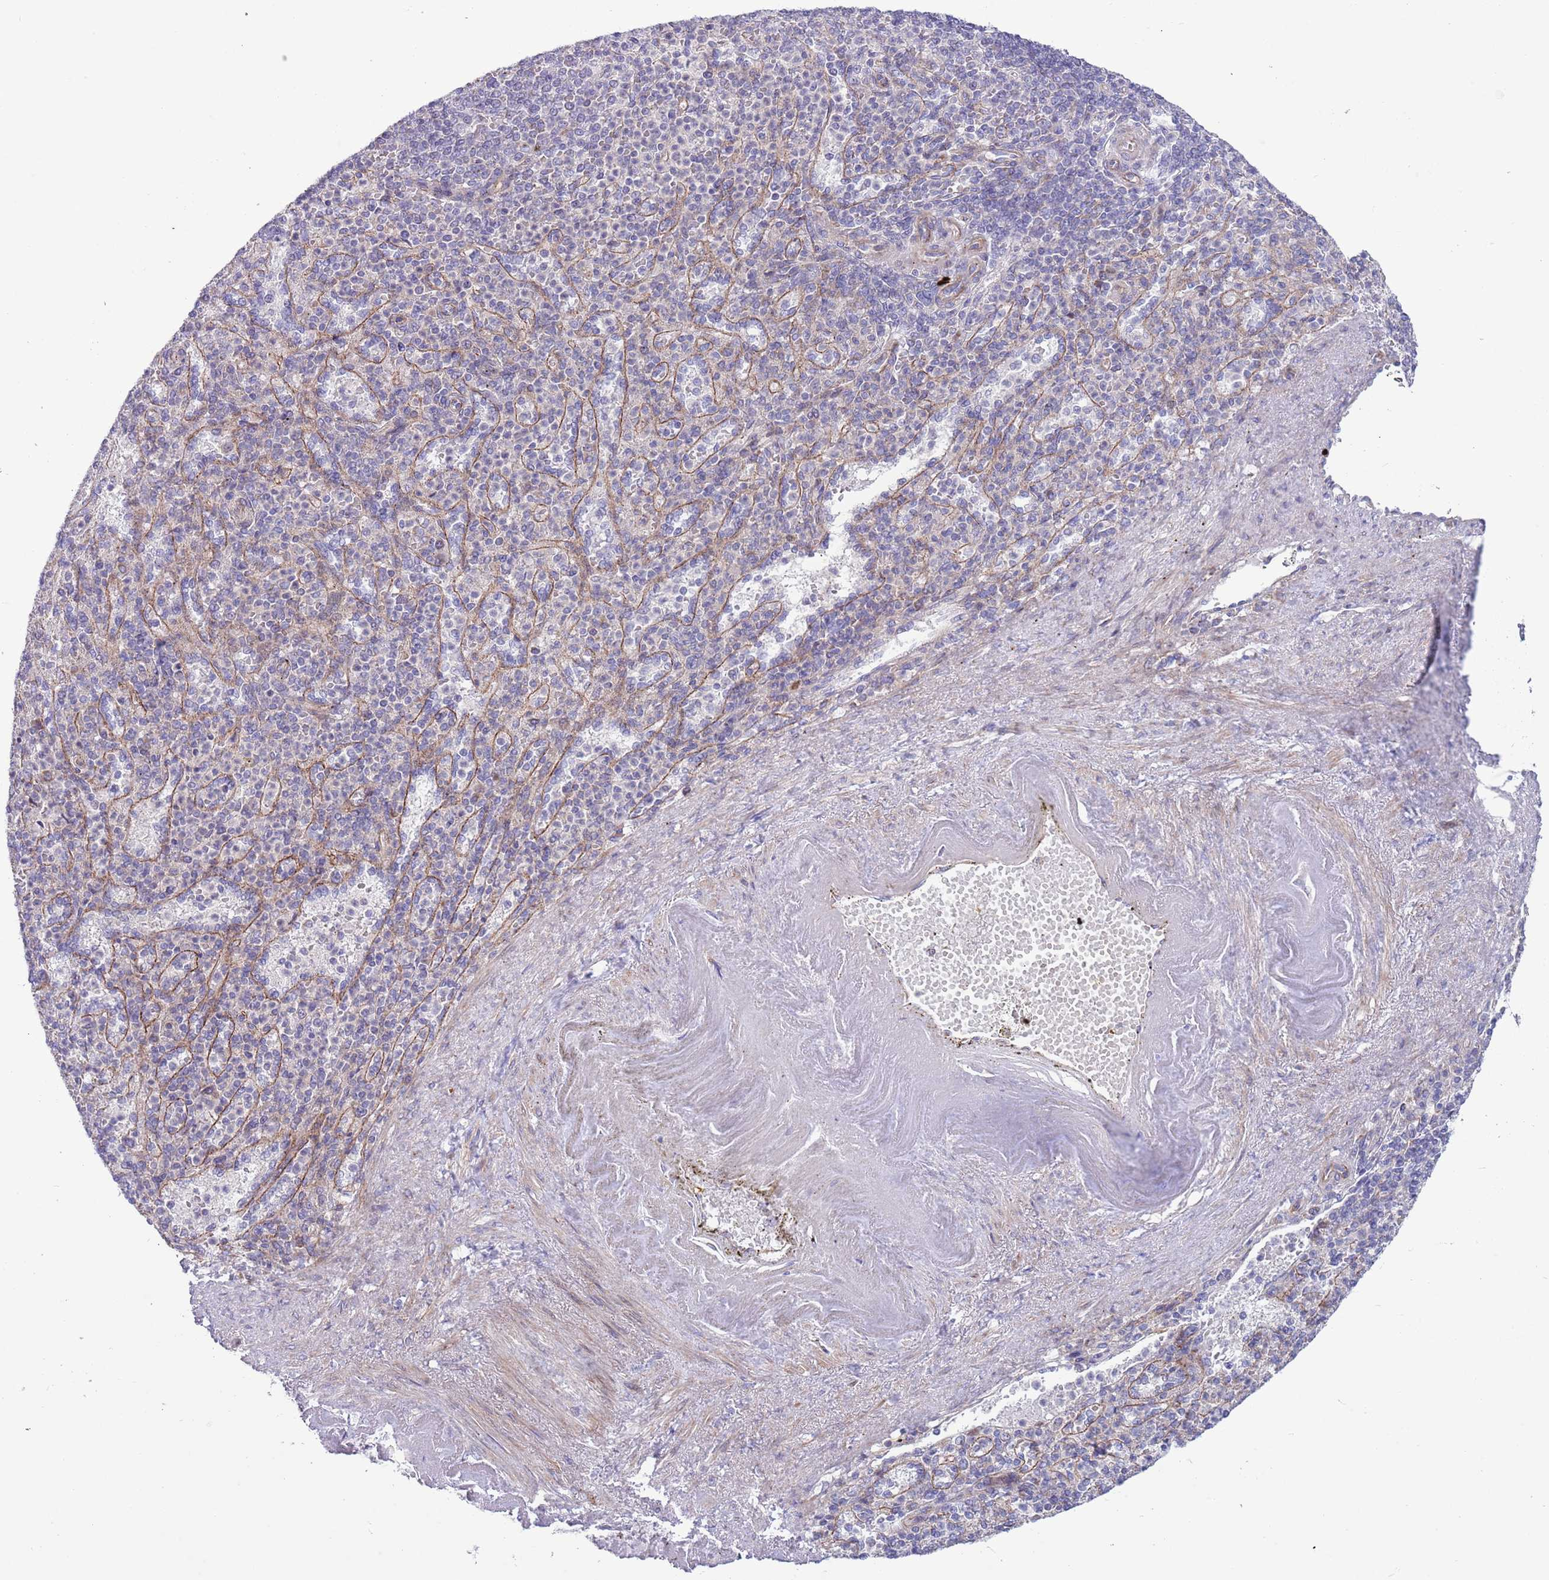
{"staining": {"intensity": "negative", "quantity": "none", "location": "none"}, "tissue": "spleen", "cell_type": "Cells in red pulp", "image_type": "normal", "snomed": [{"axis": "morphology", "description": "Normal tissue, NOS"}, {"axis": "topography", "description": "Spleen"}], "caption": "Immunohistochemistry (IHC) image of normal spleen stained for a protein (brown), which displays no staining in cells in red pulp.", "gene": "TOMM5", "patient": {"sex": "female", "age": 74}}